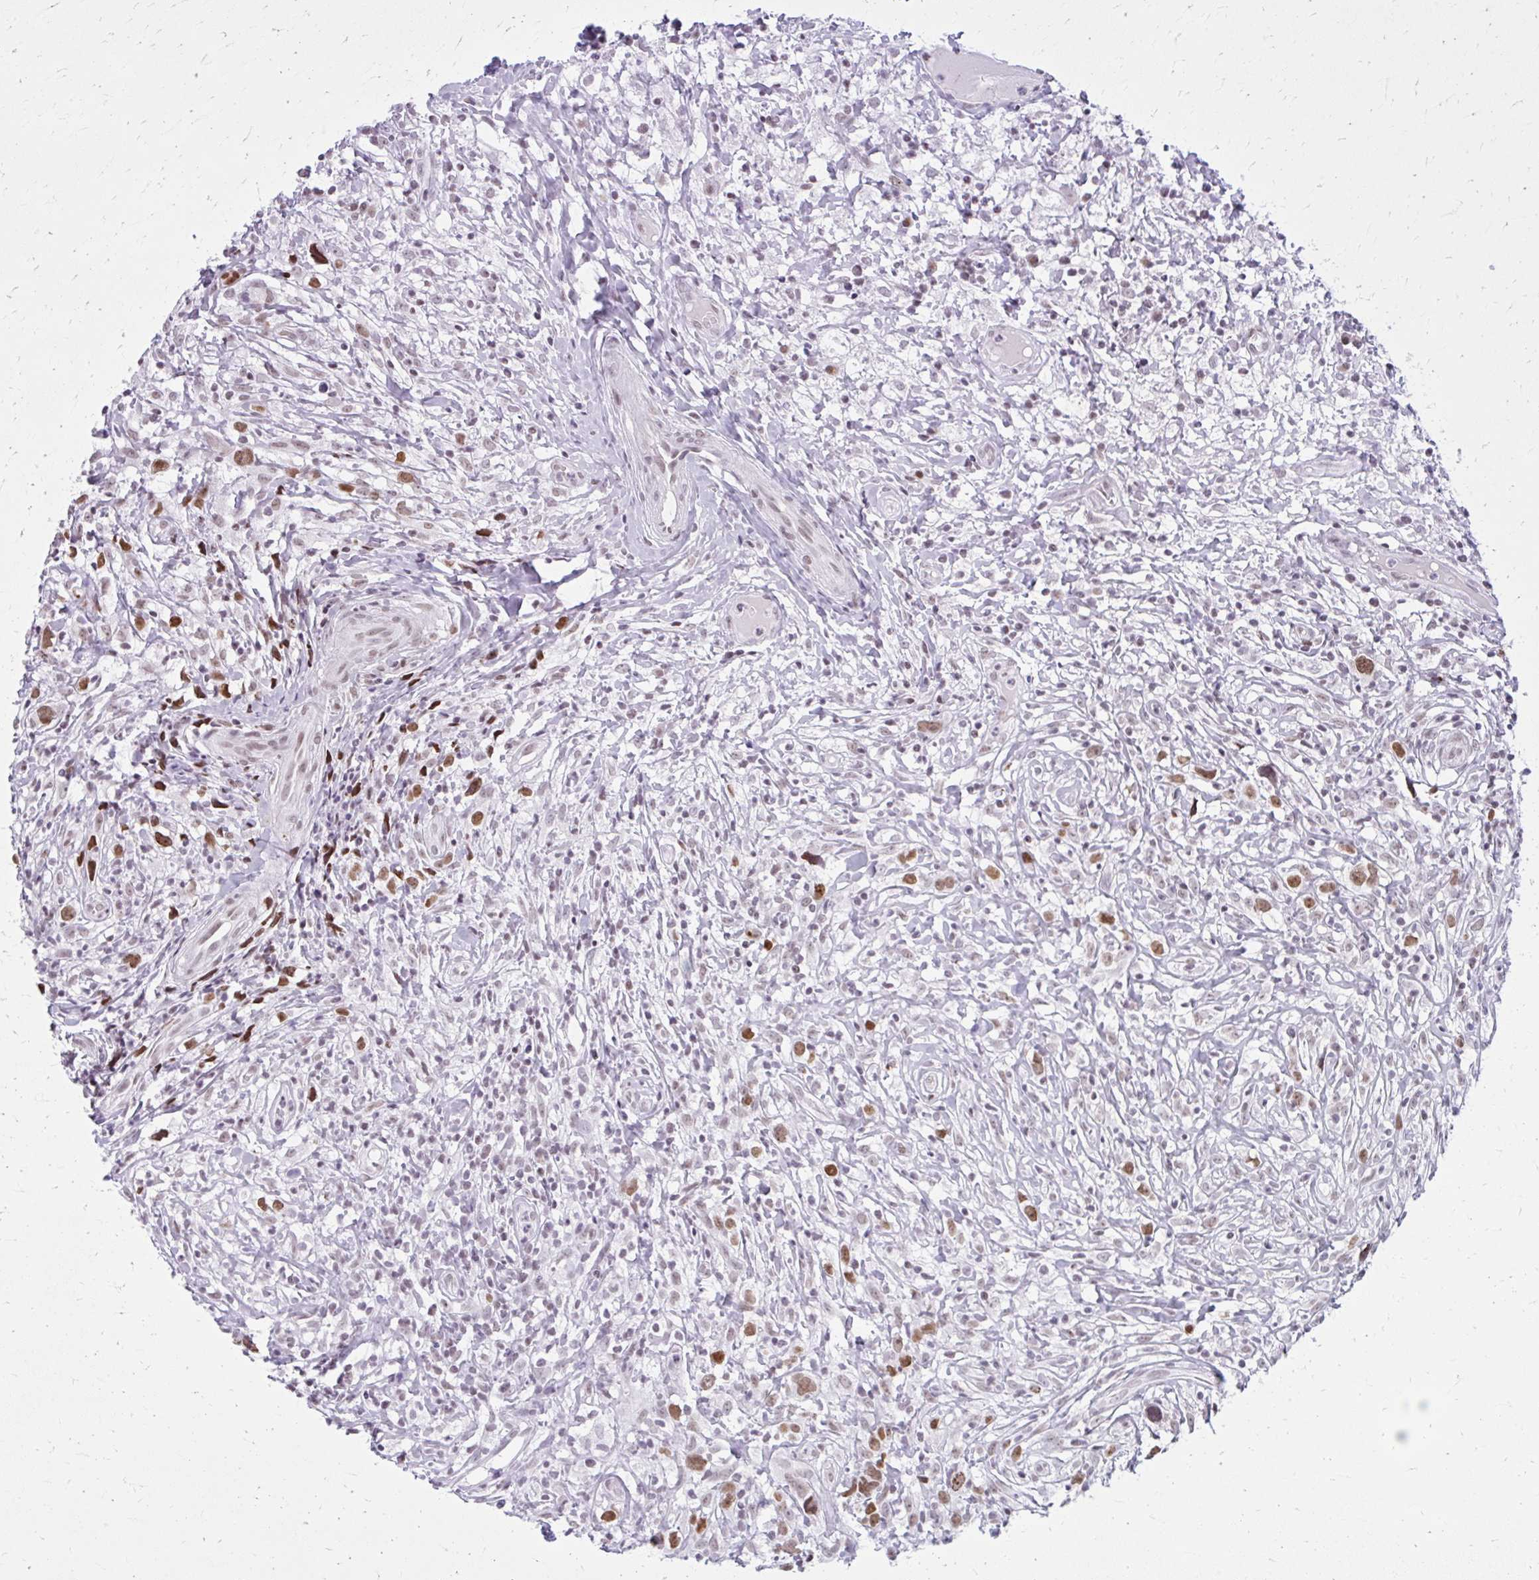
{"staining": {"intensity": "moderate", "quantity": ">75%", "location": "nuclear"}, "tissue": "lymphoma", "cell_type": "Tumor cells", "image_type": "cancer", "snomed": [{"axis": "morphology", "description": "Hodgkin's disease, NOS"}, {"axis": "topography", "description": "No Tissue"}], "caption": "Lymphoma tissue reveals moderate nuclear positivity in approximately >75% of tumor cells, visualized by immunohistochemistry.", "gene": "PABIR1", "patient": {"sex": "female", "age": 21}}